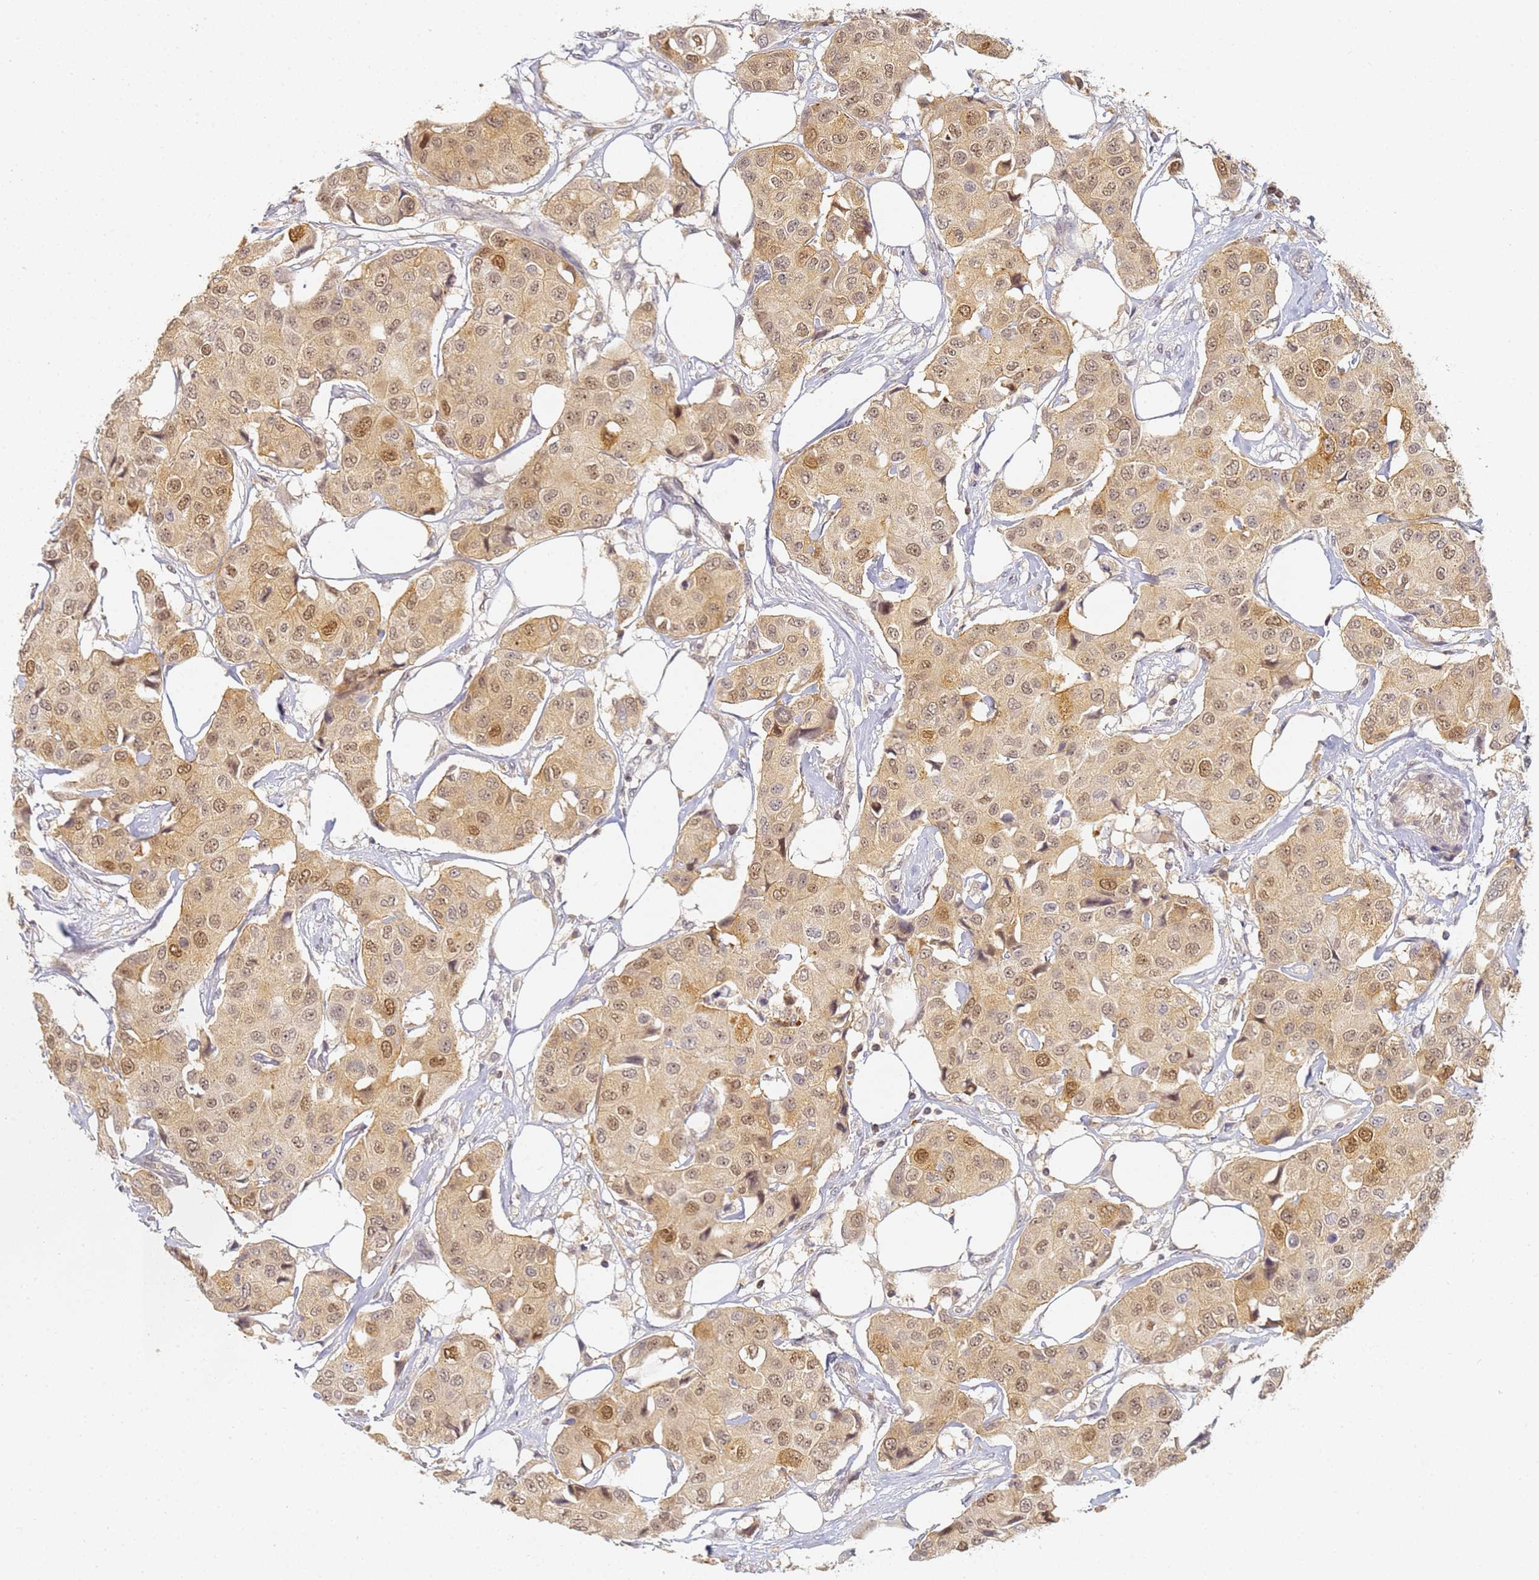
{"staining": {"intensity": "moderate", "quantity": ">75%", "location": "cytoplasmic/membranous,nuclear"}, "tissue": "breast cancer", "cell_type": "Tumor cells", "image_type": "cancer", "snomed": [{"axis": "morphology", "description": "Duct carcinoma"}, {"axis": "topography", "description": "Breast"}], "caption": "Immunohistochemistry (IHC) histopathology image of human breast cancer (intraductal carcinoma) stained for a protein (brown), which exhibits medium levels of moderate cytoplasmic/membranous and nuclear expression in approximately >75% of tumor cells.", "gene": "HMCES", "patient": {"sex": "female", "age": 80}}